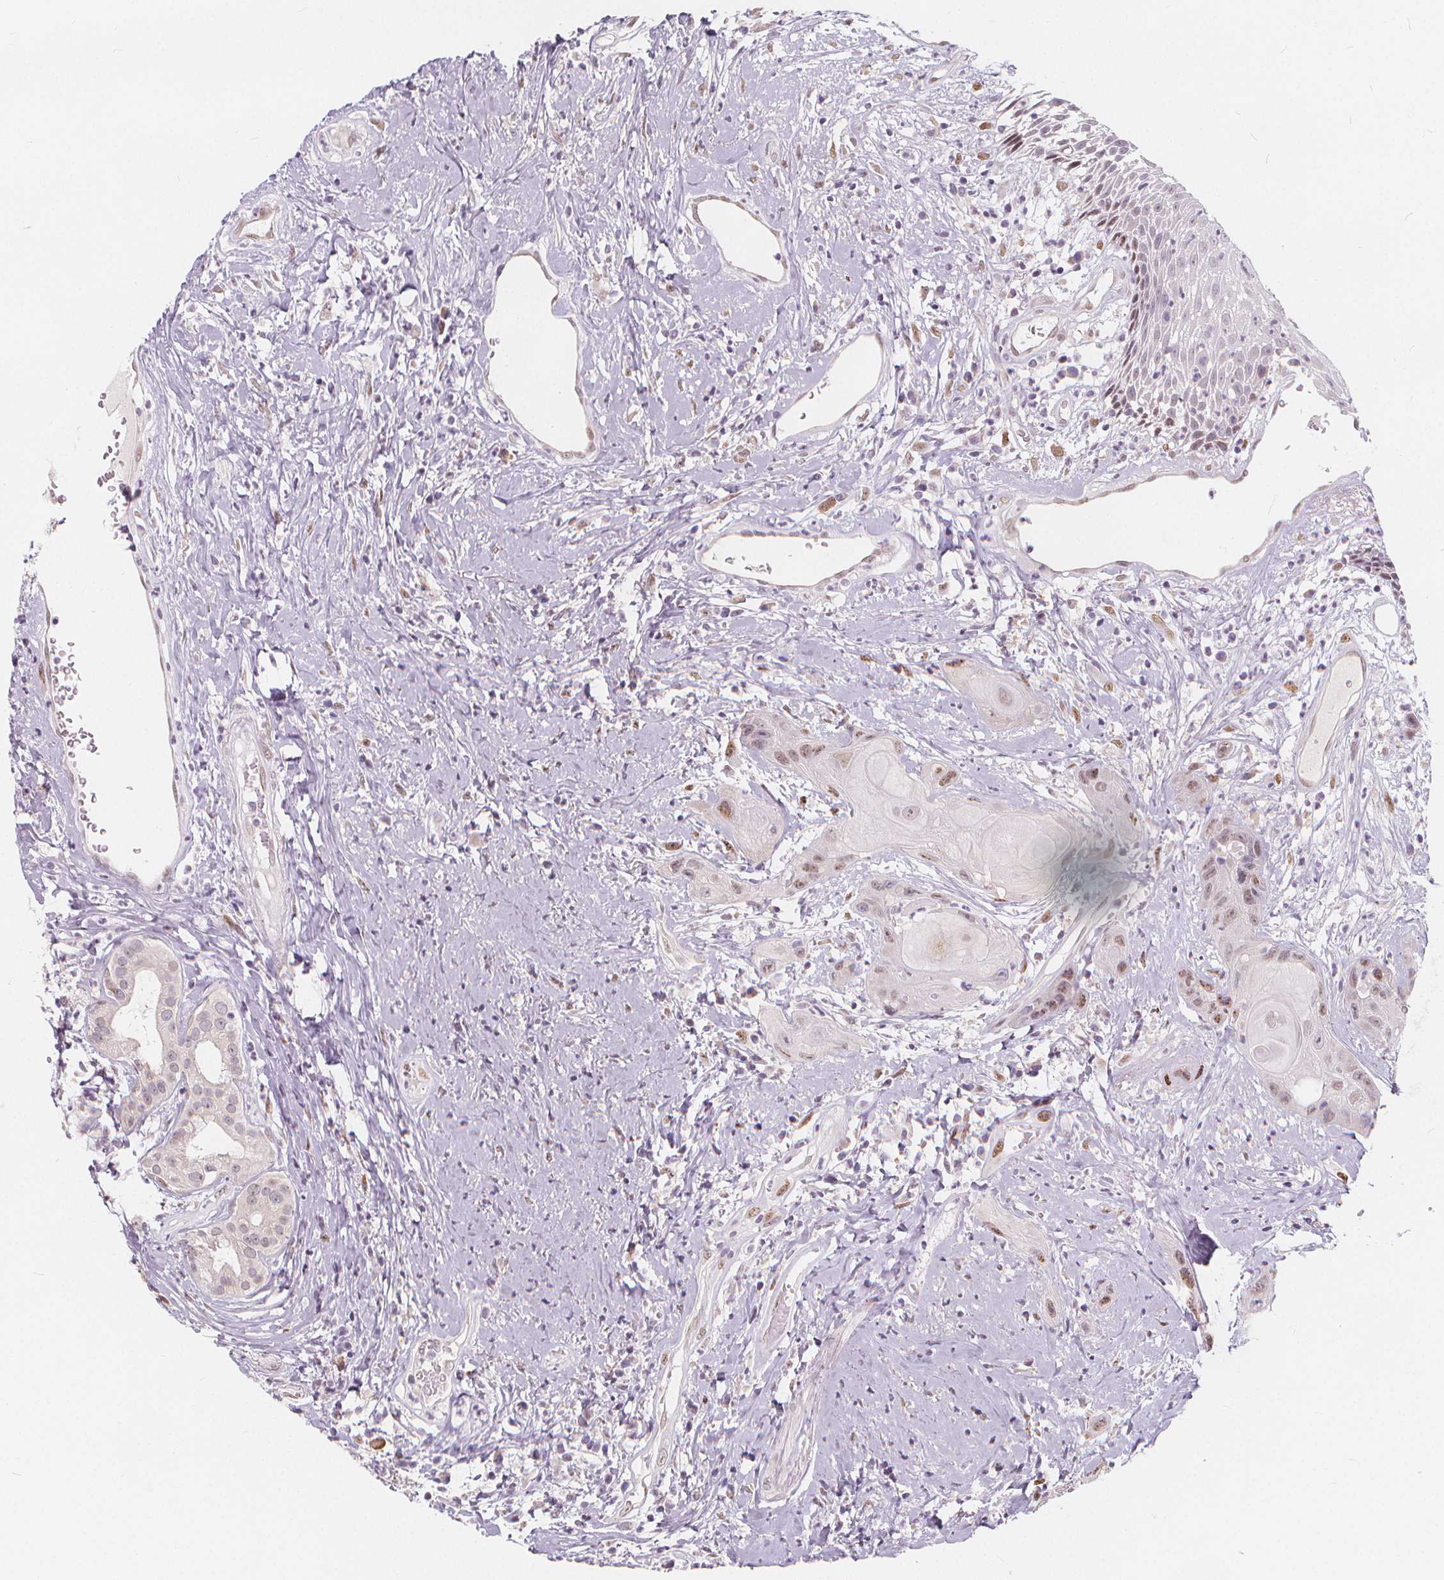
{"staining": {"intensity": "negative", "quantity": "none", "location": "none"}, "tissue": "head and neck cancer", "cell_type": "Tumor cells", "image_type": "cancer", "snomed": [{"axis": "morphology", "description": "Squamous cell carcinoma, NOS"}, {"axis": "topography", "description": "Head-Neck"}], "caption": "This histopathology image is of head and neck cancer stained with immunohistochemistry (IHC) to label a protein in brown with the nuclei are counter-stained blue. There is no positivity in tumor cells.", "gene": "DRC3", "patient": {"sex": "male", "age": 57}}